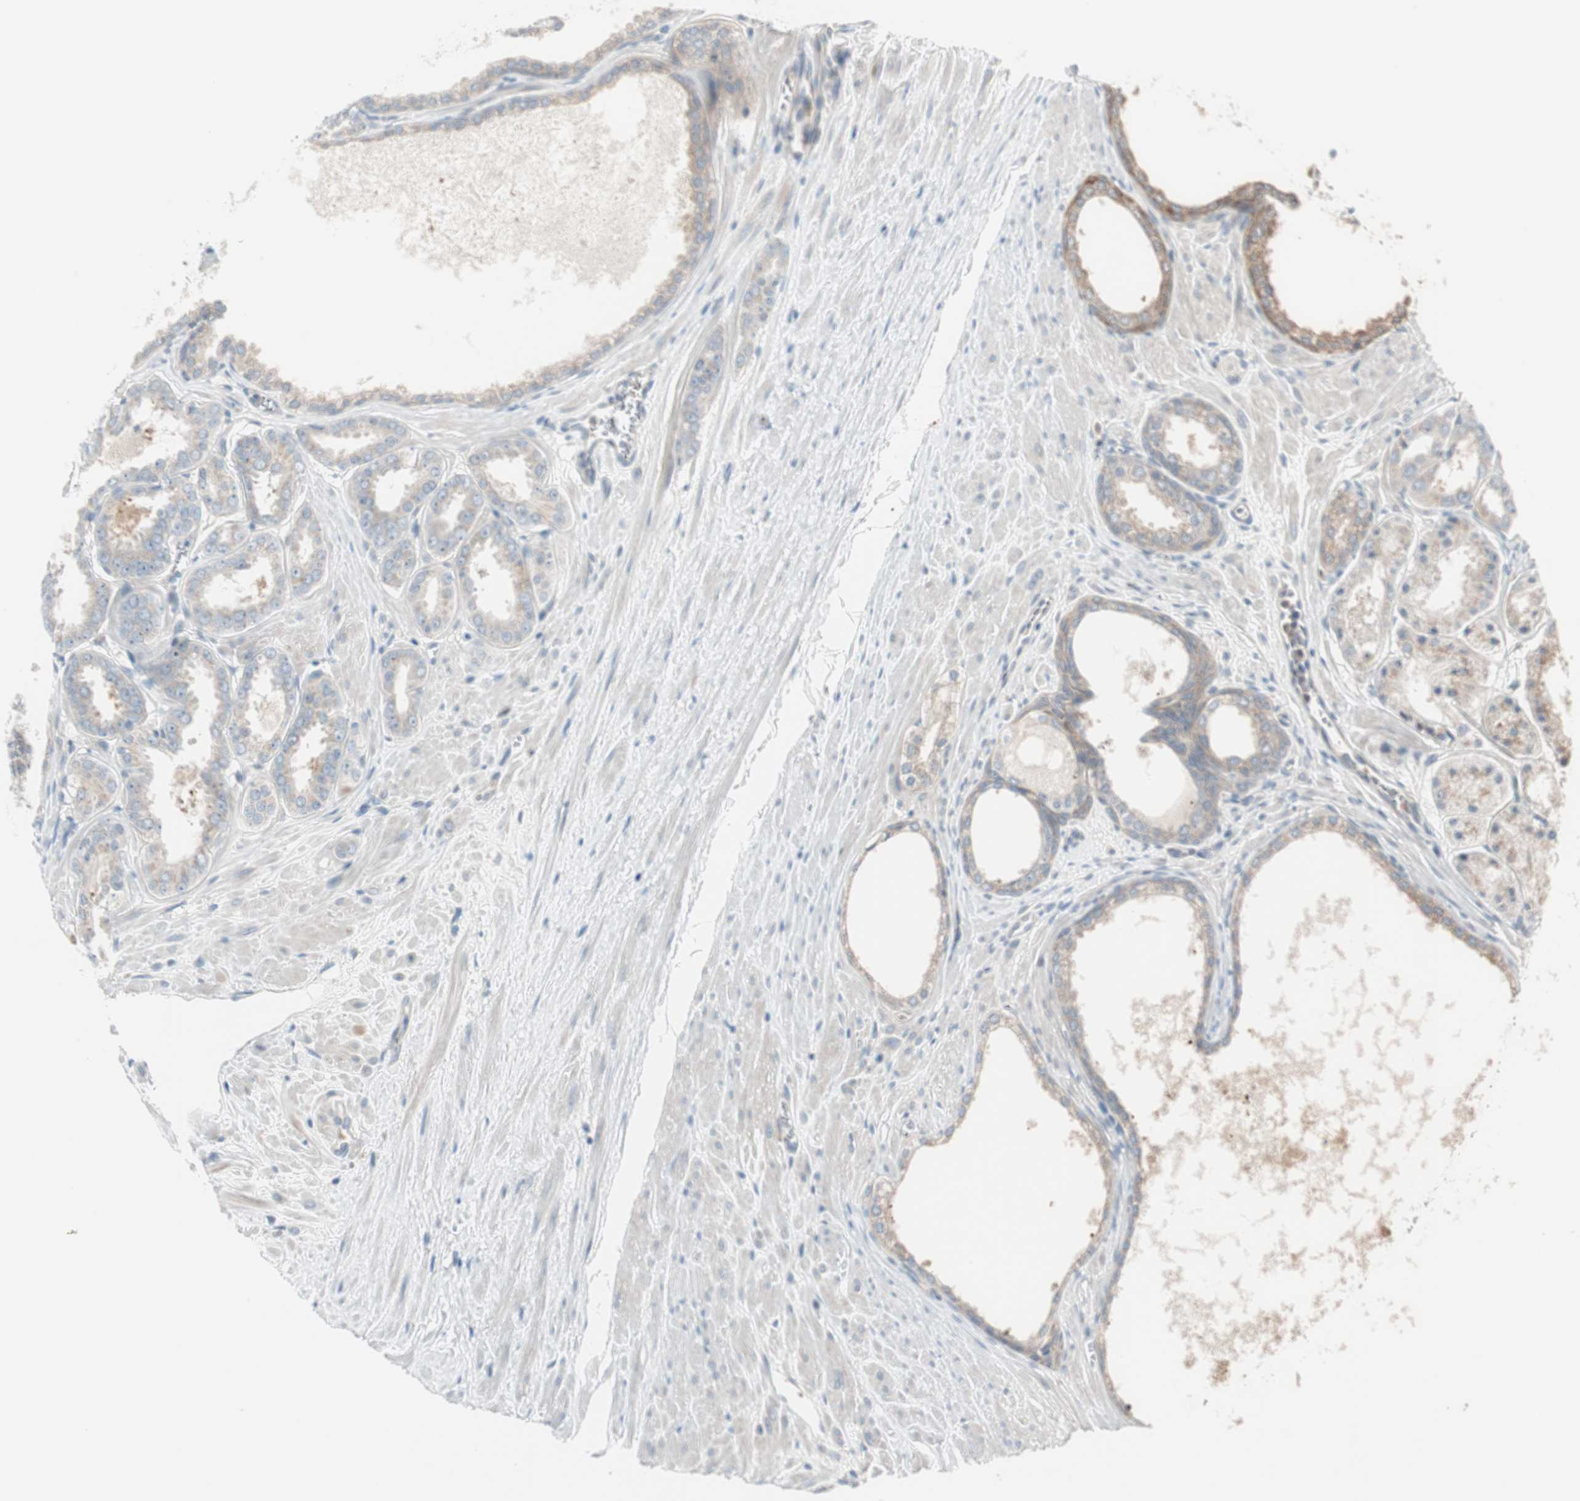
{"staining": {"intensity": "weak", "quantity": ">75%", "location": "cytoplasmic/membranous"}, "tissue": "prostate cancer", "cell_type": "Tumor cells", "image_type": "cancer", "snomed": [{"axis": "morphology", "description": "Adenocarcinoma, Low grade"}, {"axis": "topography", "description": "Prostate"}], "caption": "Immunohistochemical staining of human low-grade adenocarcinoma (prostate) exhibits weak cytoplasmic/membranous protein staining in about >75% of tumor cells.", "gene": "CGRRF1", "patient": {"sex": "male", "age": 57}}